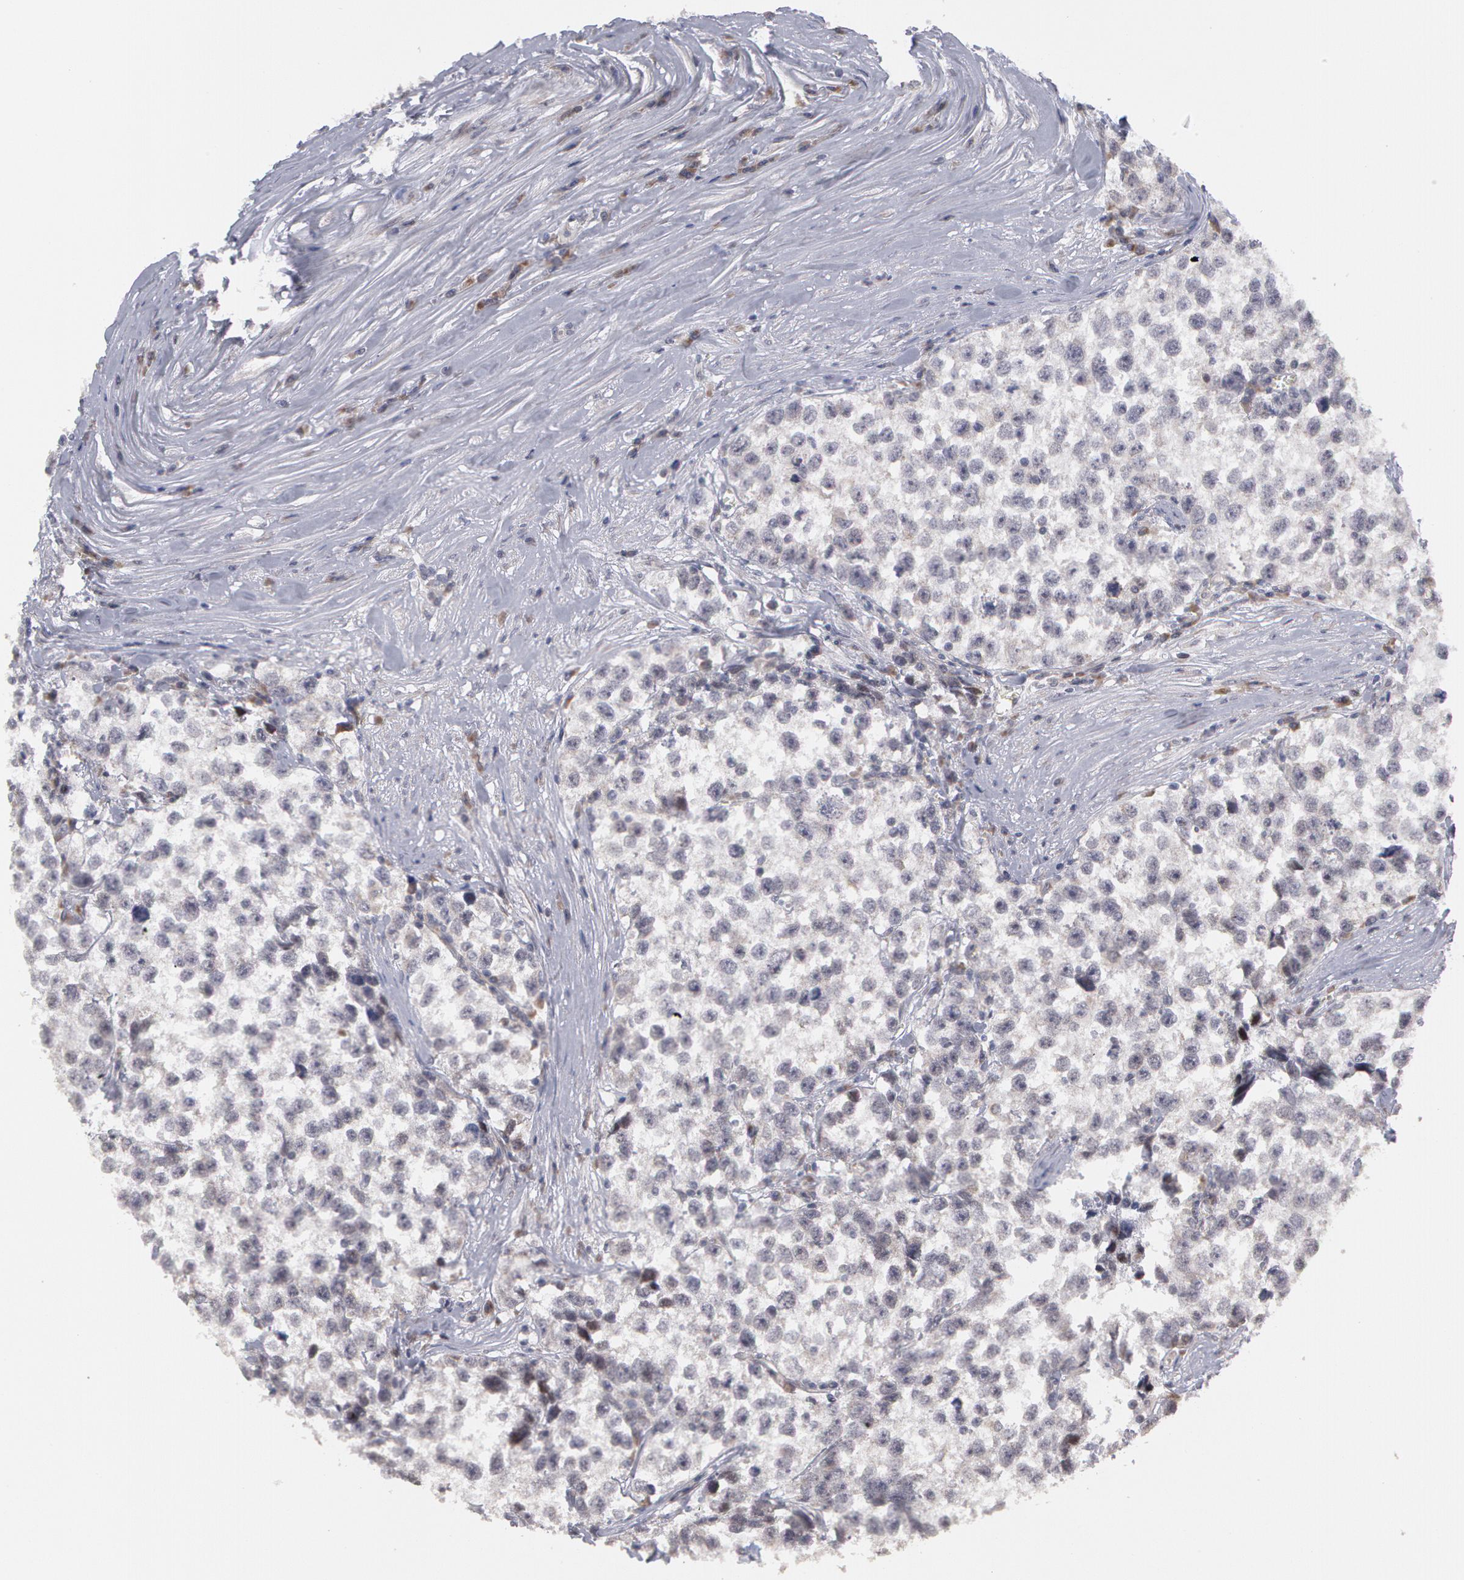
{"staining": {"intensity": "negative", "quantity": "none", "location": "none"}, "tissue": "testis cancer", "cell_type": "Tumor cells", "image_type": "cancer", "snomed": [{"axis": "morphology", "description": "Seminoma, NOS"}, {"axis": "morphology", "description": "Carcinoma, Embryonal, NOS"}, {"axis": "topography", "description": "Testis"}], "caption": "This is an IHC image of testis cancer. There is no staining in tumor cells.", "gene": "STX5", "patient": {"sex": "male", "age": 30}}